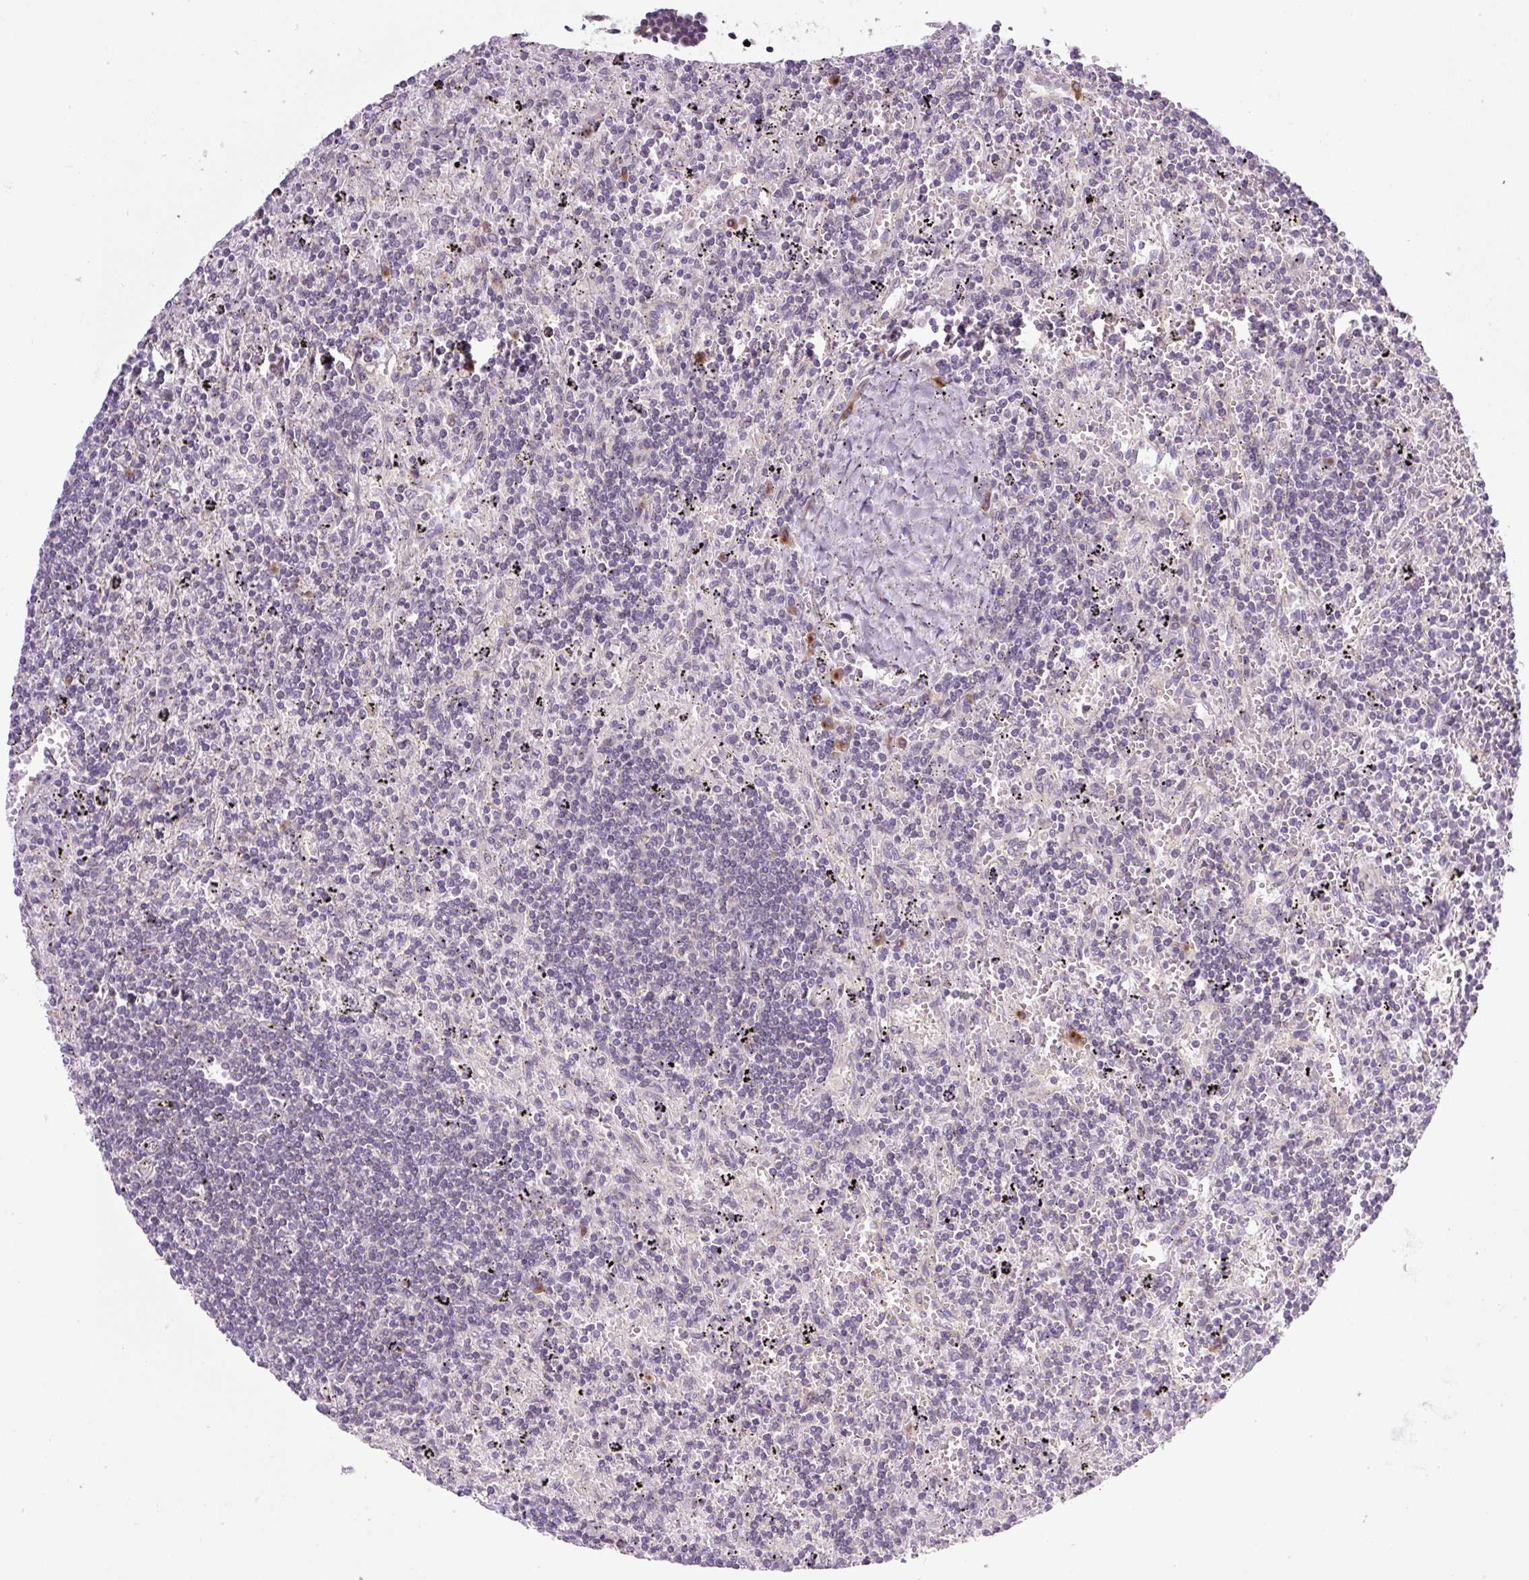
{"staining": {"intensity": "negative", "quantity": "none", "location": "none"}, "tissue": "lymphoma", "cell_type": "Tumor cells", "image_type": "cancer", "snomed": [{"axis": "morphology", "description": "Malignant lymphoma, non-Hodgkin's type, Low grade"}, {"axis": "topography", "description": "Spleen"}], "caption": "This is an IHC micrograph of human low-grade malignant lymphoma, non-Hodgkin's type. There is no expression in tumor cells.", "gene": "MLX", "patient": {"sex": "male", "age": 76}}